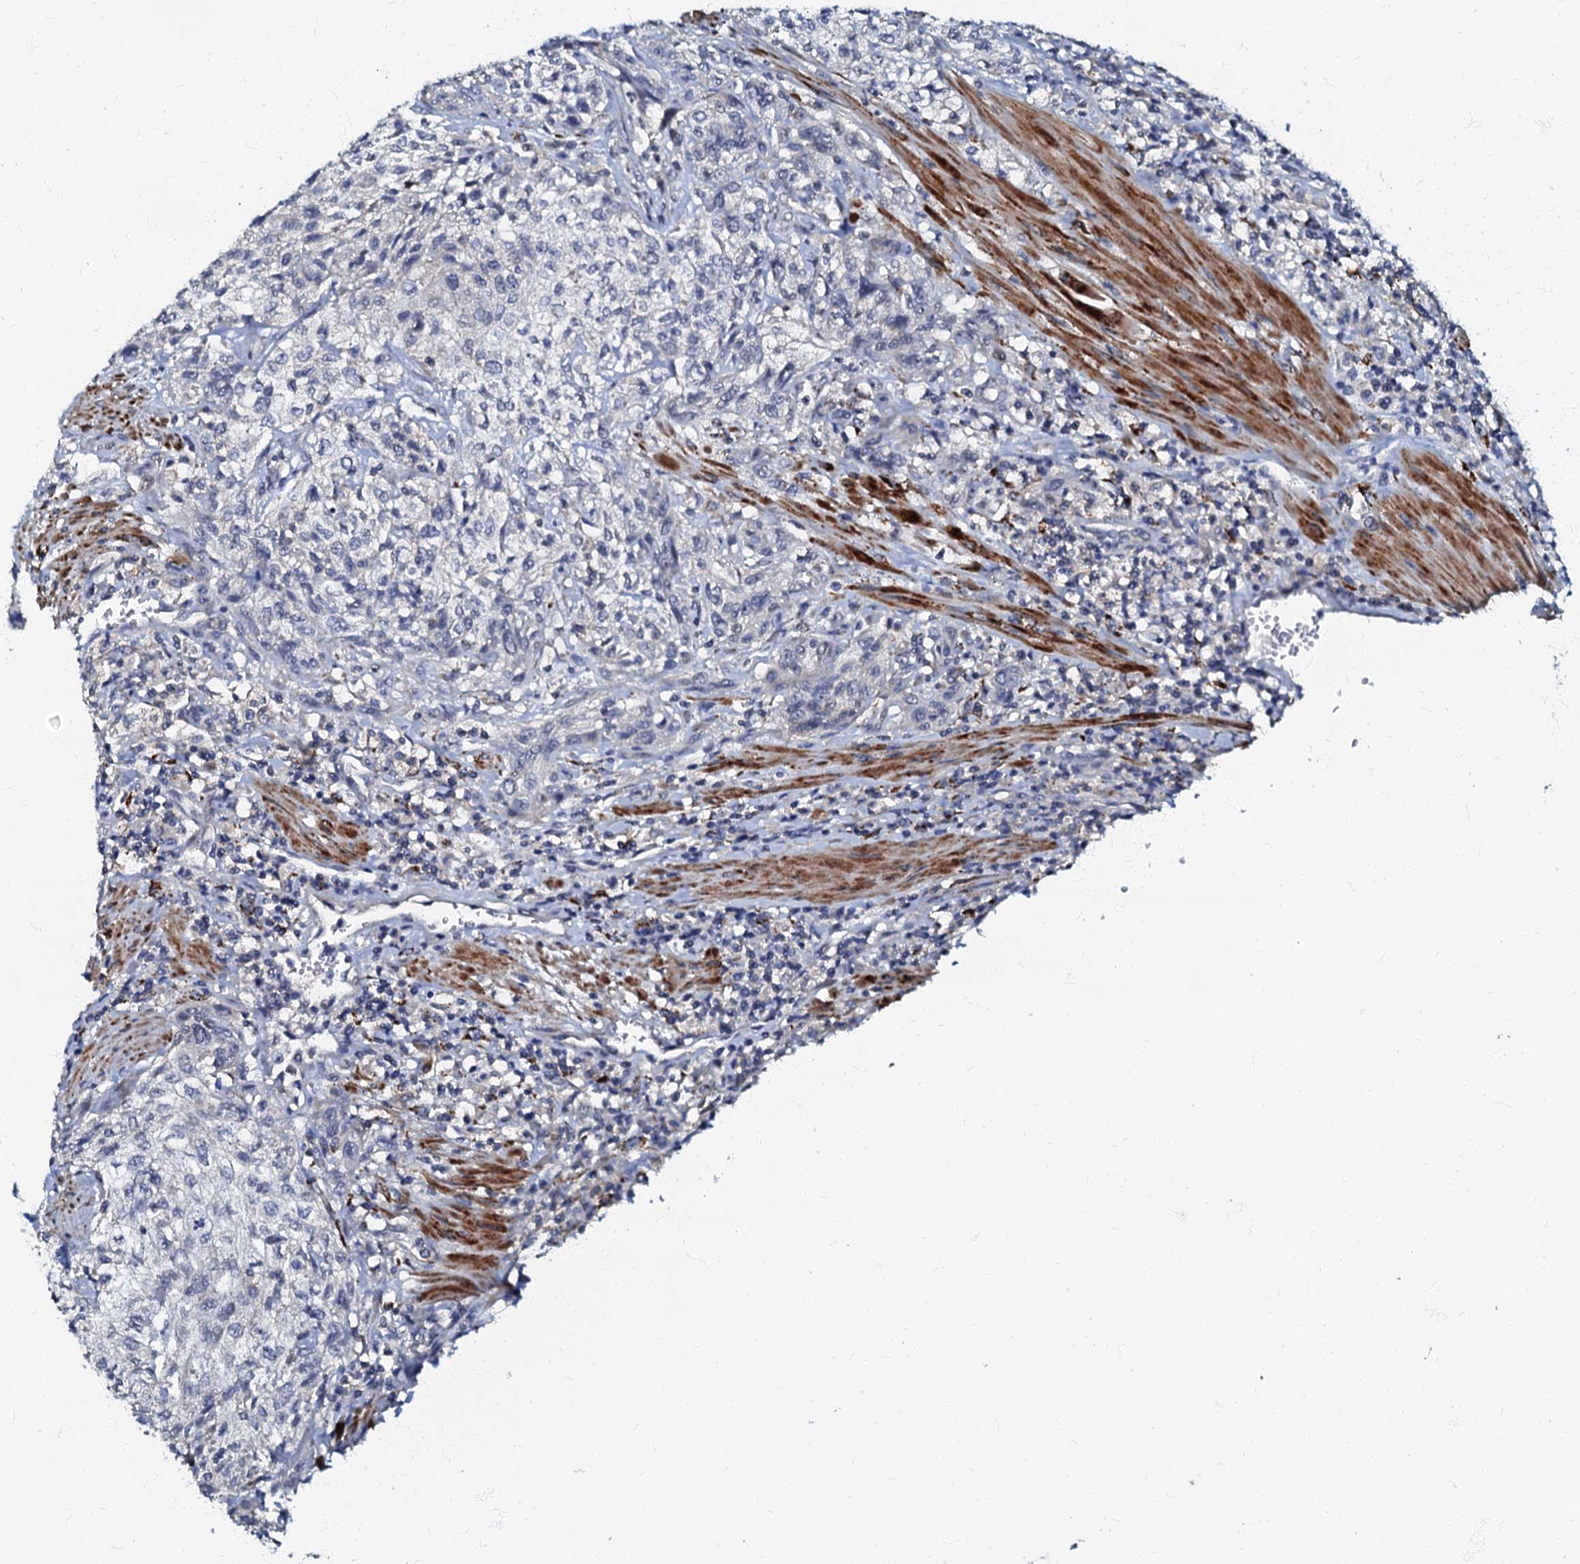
{"staining": {"intensity": "negative", "quantity": "none", "location": "none"}, "tissue": "urothelial cancer", "cell_type": "Tumor cells", "image_type": "cancer", "snomed": [{"axis": "morphology", "description": "Normal tissue, NOS"}, {"axis": "morphology", "description": "Urothelial carcinoma, NOS"}, {"axis": "topography", "description": "Urinary bladder"}, {"axis": "topography", "description": "Peripheral nerve tissue"}], "caption": "There is no significant expression in tumor cells of urothelial cancer.", "gene": "OLAH", "patient": {"sex": "male", "age": 35}}